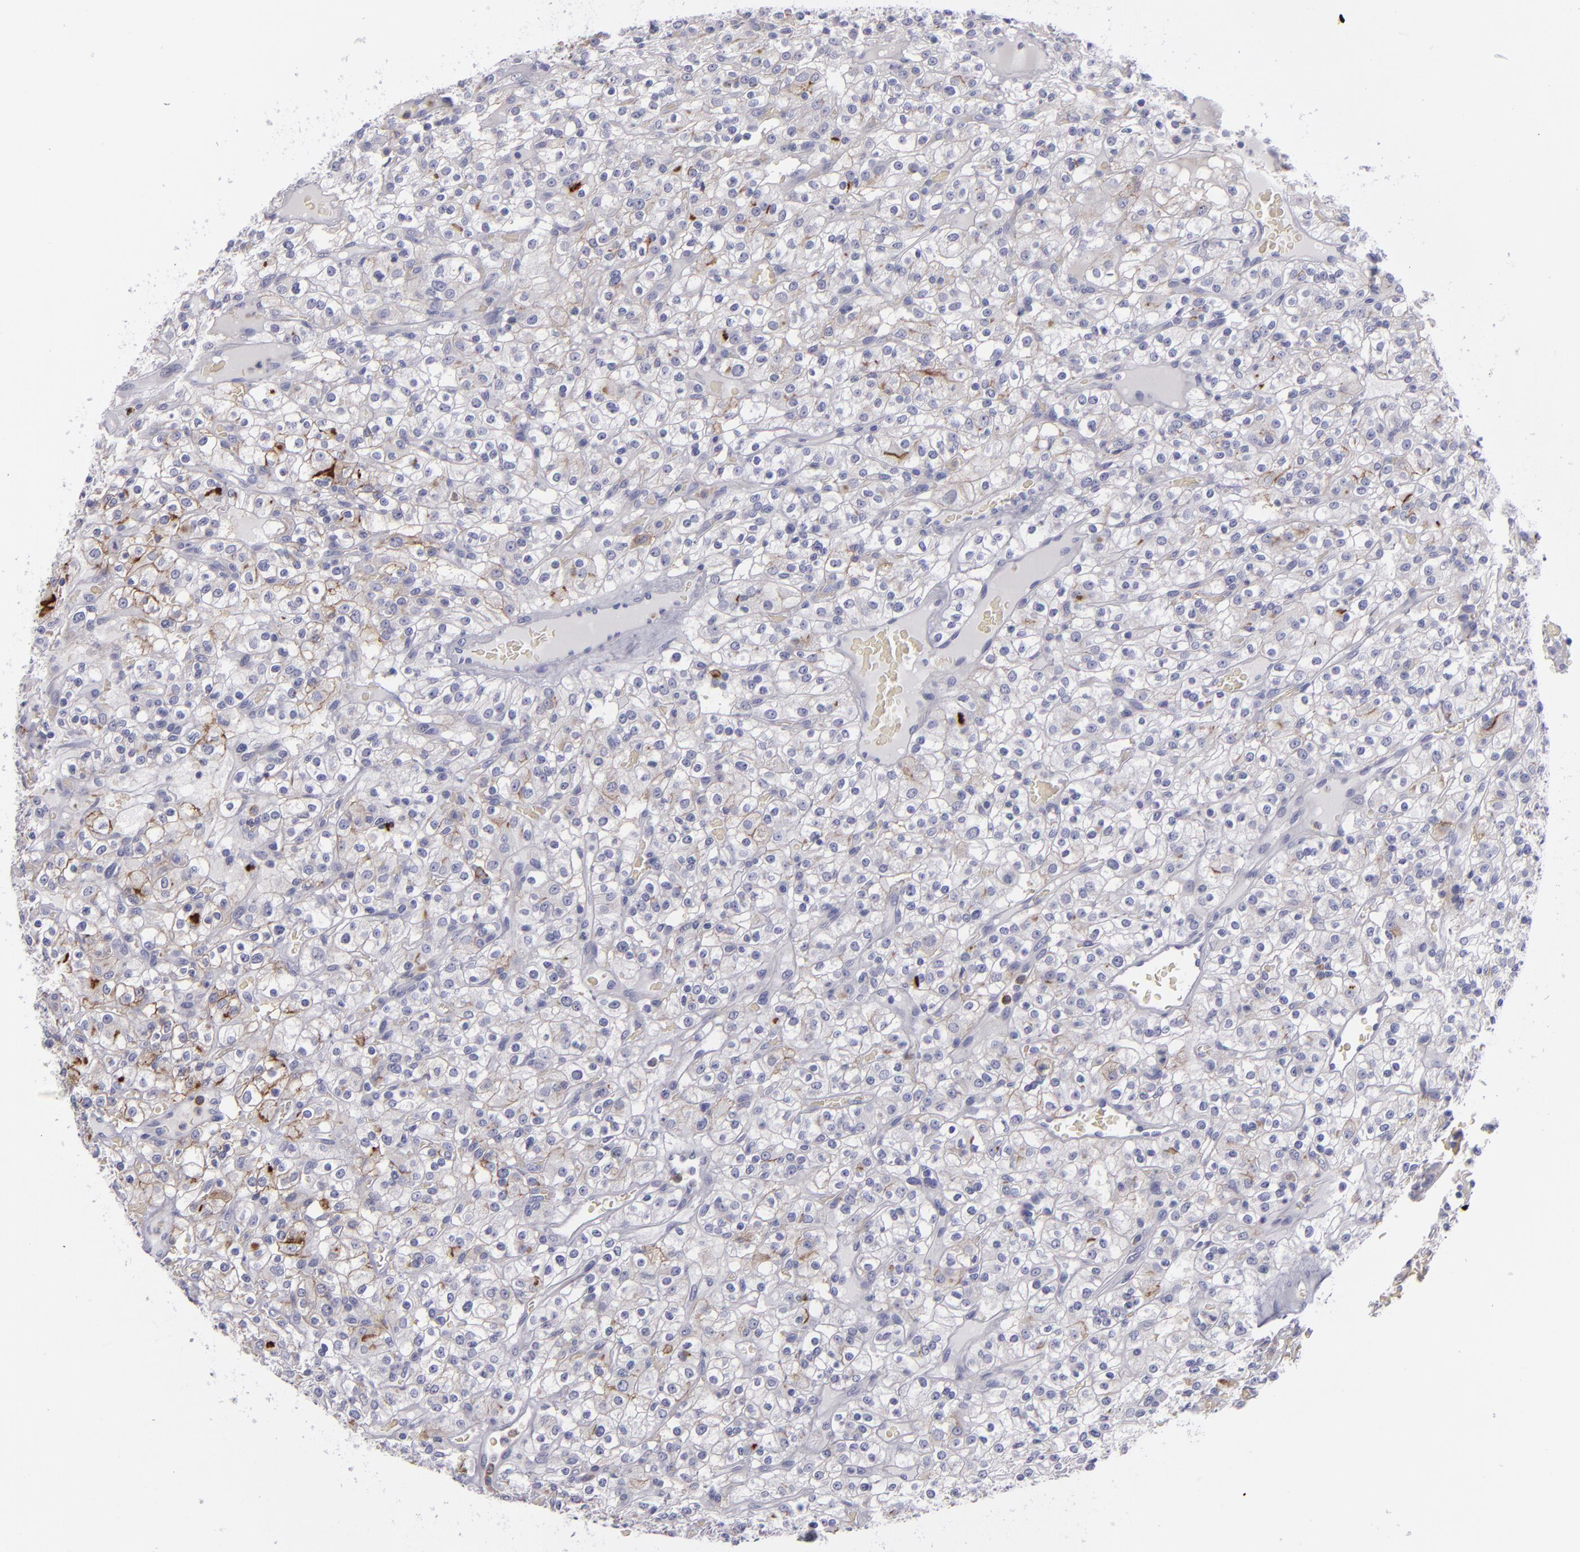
{"staining": {"intensity": "negative", "quantity": "none", "location": "none"}, "tissue": "renal cancer", "cell_type": "Tumor cells", "image_type": "cancer", "snomed": [{"axis": "morphology", "description": "Normal tissue, NOS"}, {"axis": "morphology", "description": "Adenocarcinoma, NOS"}, {"axis": "topography", "description": "Kidney"}], "caption": "Immunohistochemistry (IHC) micrograph of human renal cancer stained for a protein (brown), which demonstrates no staining in tumor cells.", "gene": "ANPEP", "patient": {"sex": "female", "age": 72}}